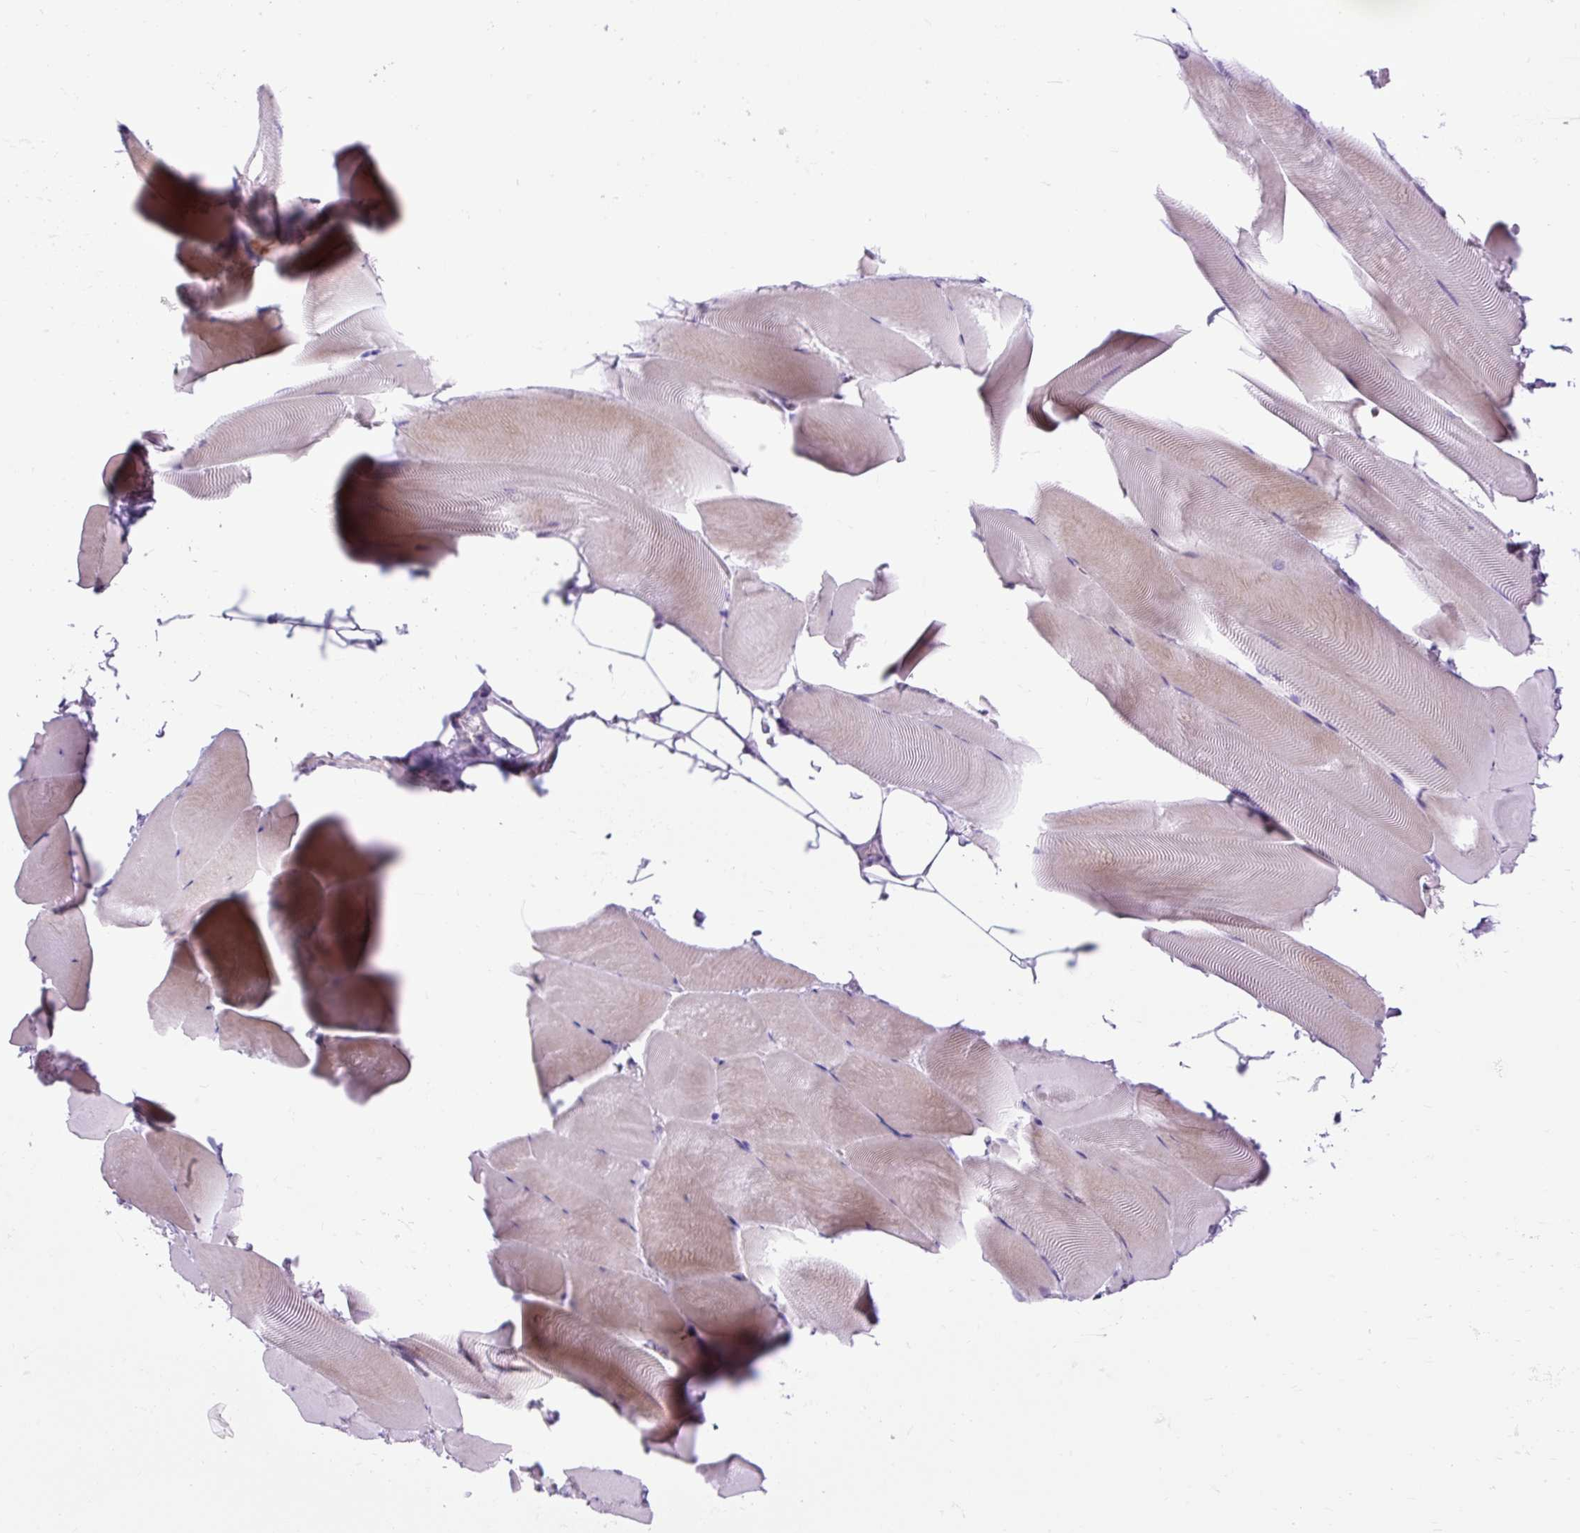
{"staining": {"intensity": "negative", "quantity": "none", "location": "none"}, "tissue": "skeletal muscle", "cell_type": "Myocytes", "image_type": "normal", "snomed": [{"axis": "morphology", "description": "Normal tissue, NOS"}, {"axis": "topography", "description": "Skeletal muscle"}], "caption": "Skeletal muscle was stained to show a protein in brown. There is no significant staining in myocytes. (IHC, brightfield microscopy, high magnification).", "gene": "ARRDC2", "patient": {"sex": "female", "age": 64}}